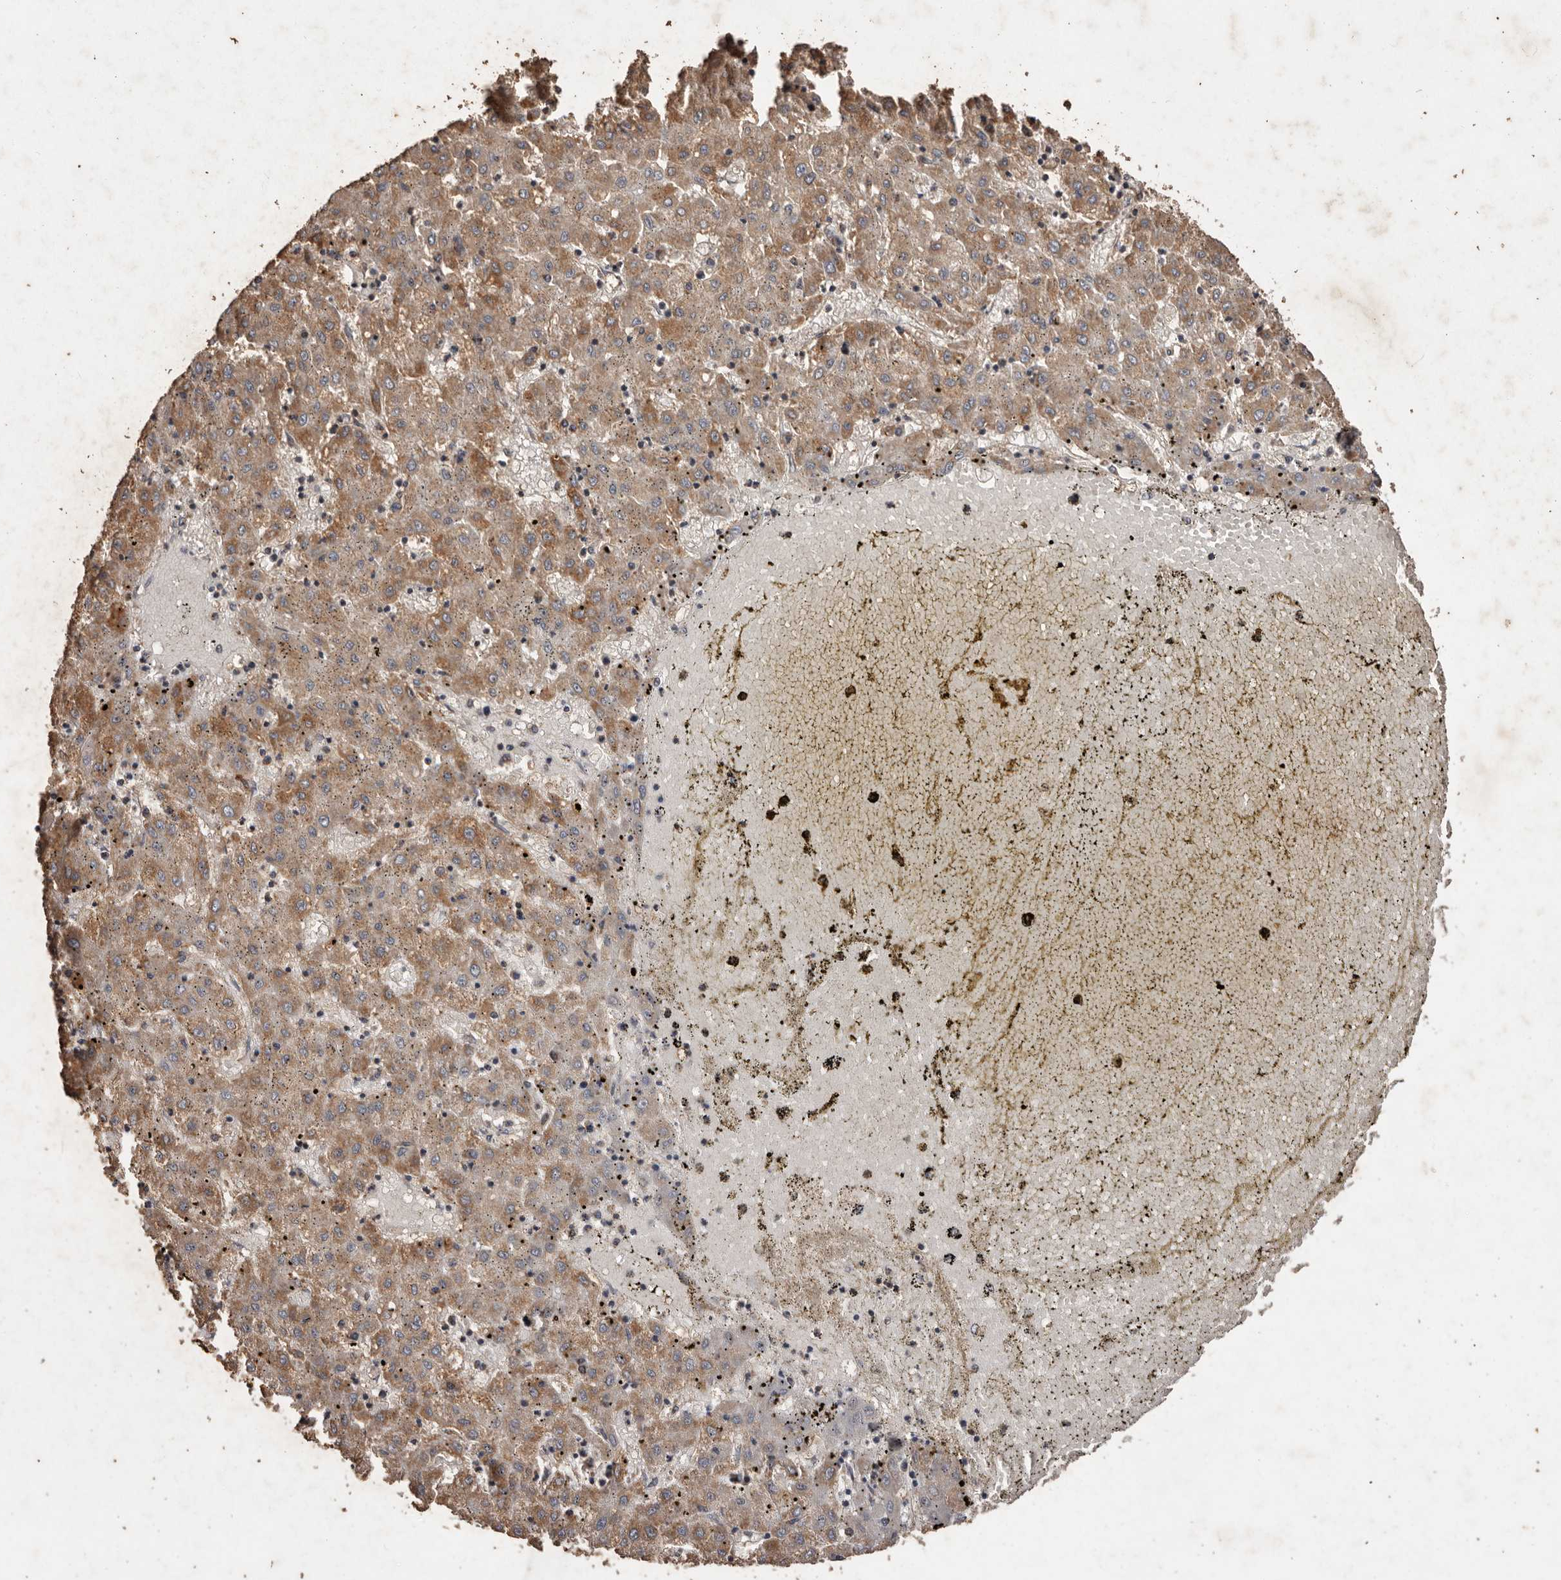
{"staining": {"intensity": "moderate", "quantity": ">75%", "location": "cytoplasmic/membranous"}, "tissue": "liver cancer", "cell_type": "Tumor cells", "image_type": "cancer", "snomed": [{"axis": "morphology", "description": "Carcinoma, Hepatocellular, NOS"}, {"axis": "topography", "description": "Liver"}], "caption": "Immunohistochemistry micrograph of neoplastic tissue: human liver cancer (hepatocellular carcinoma) stained using immunohistochemistry (IHC) demonstrates medium levels of moderate protein expression localized specifically in the cytoplasmic/membranous of tumor cells, appearing as a cytoplasmic/membranous brown color.", "gene": "CXCL14", "patient": {"sex": "male", "age": 72}}